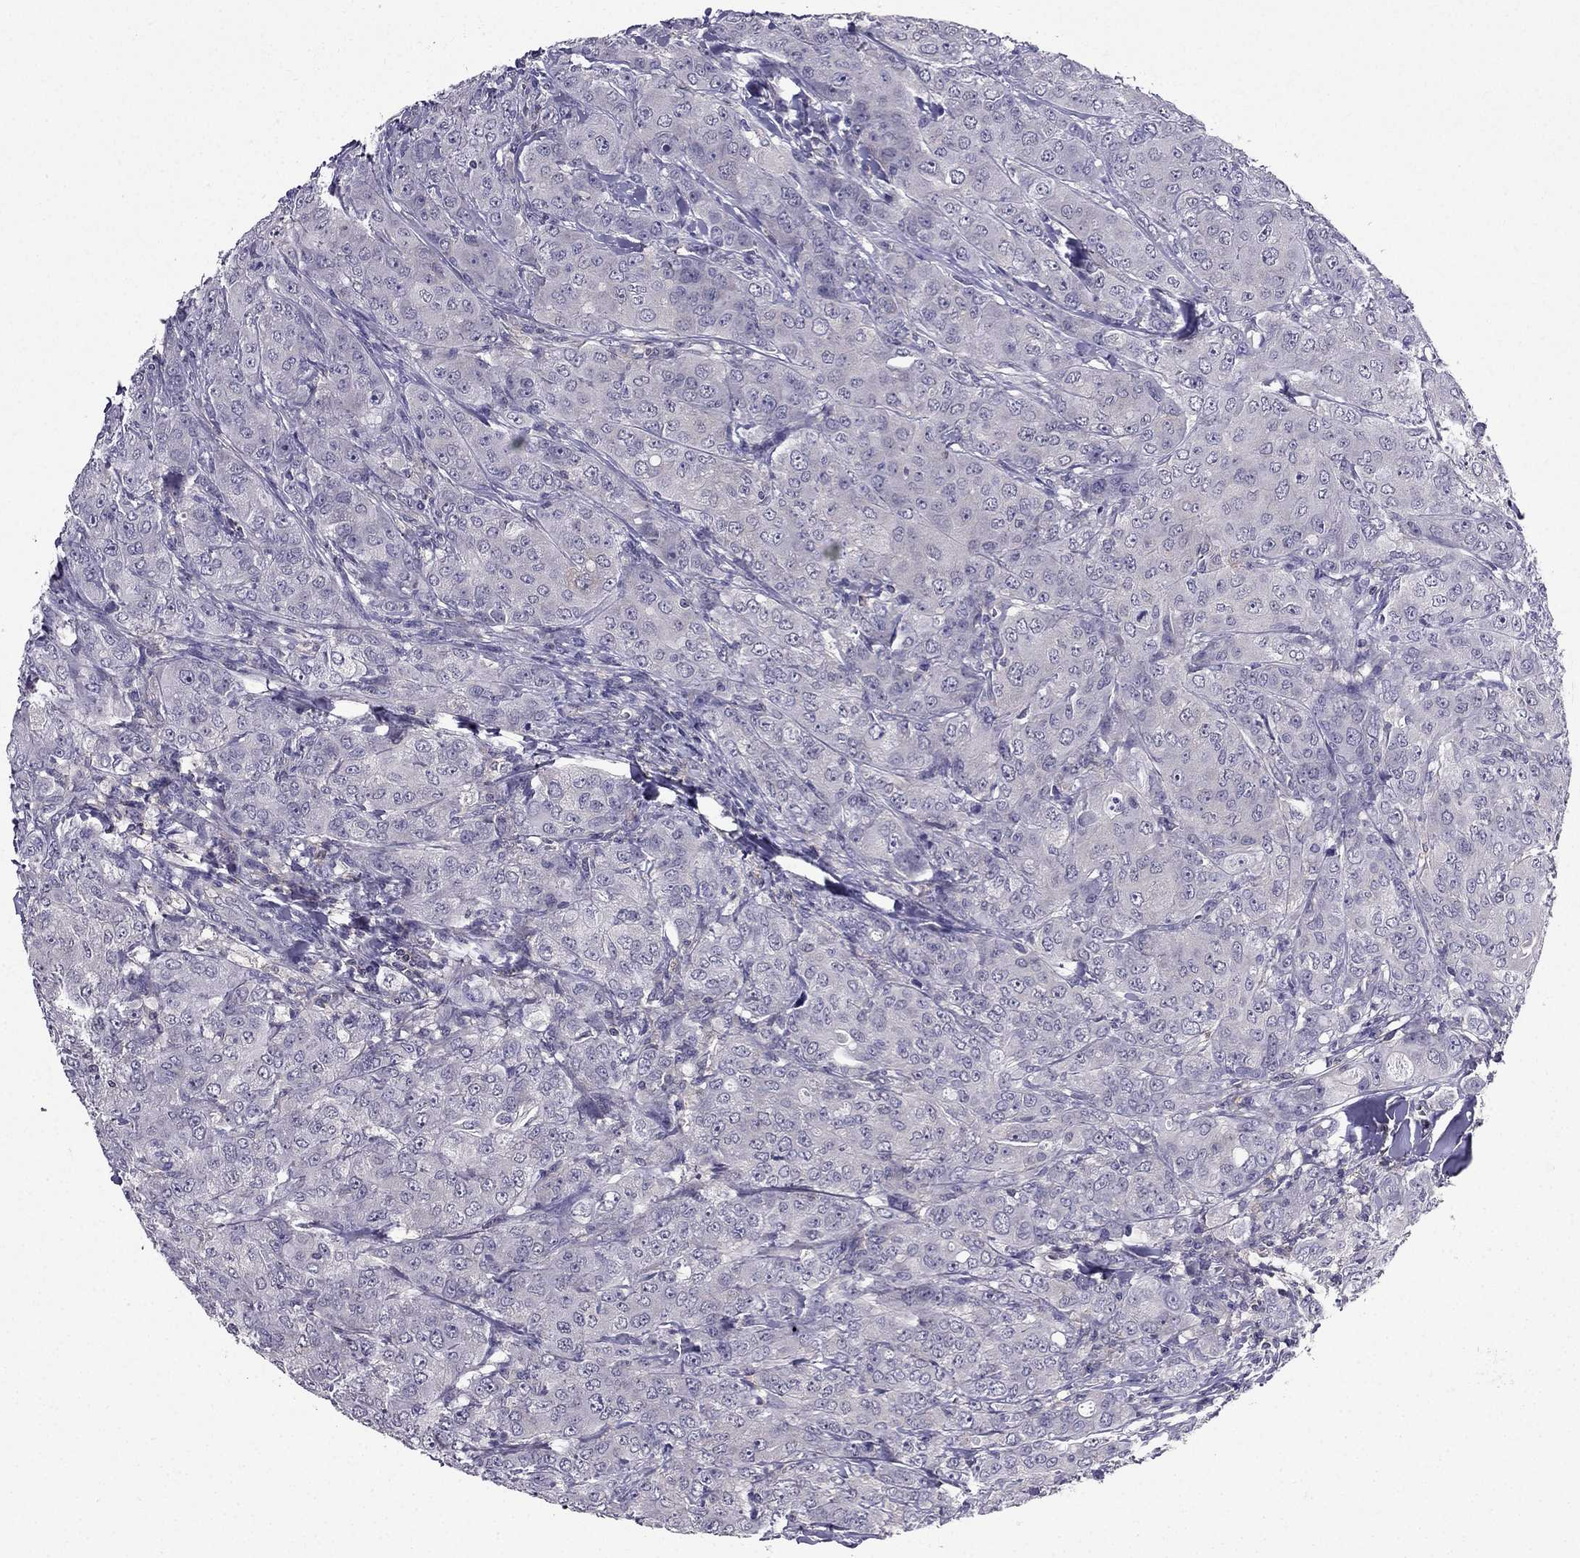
{"staining": {"intensity": "negative", "quantity": "none", "location": "none"}, "tissue": "breast cancer", "cell_type": "Tumor cells", "image_type": "cancer", "snomed": [{"axis": "morphology", "description": "Duct carcinoma"}, {"axis": "topography", "description": "Breast"}], "caption": "The micrograph reveals no staining of tumor cells in breast cancer.", "gene": "AAK1", "patient": {"sex": "female", "age": 43}}